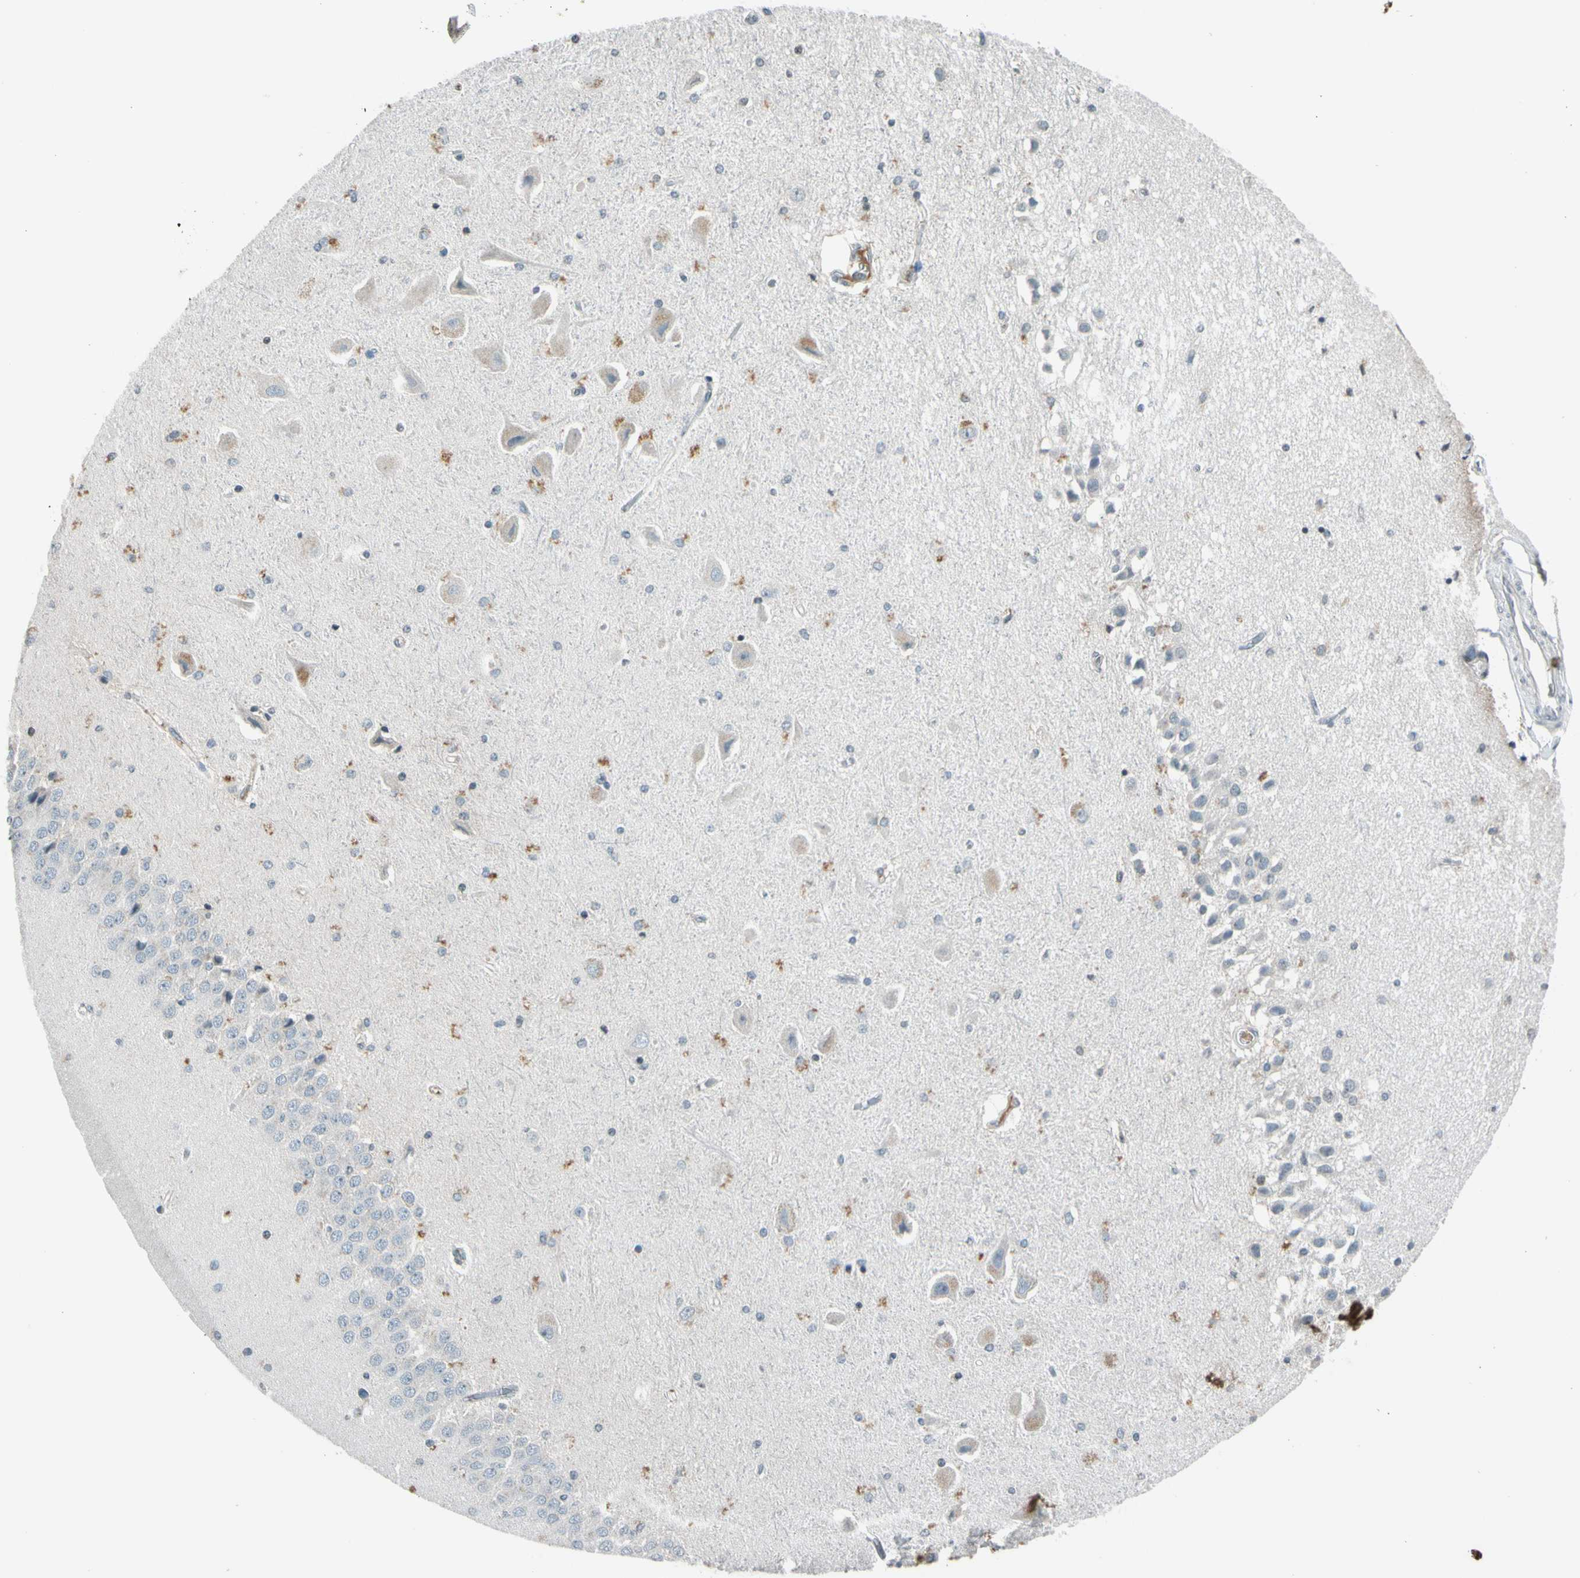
{"staining": {"intensity": "negative", "quantity": "none", "location": "none"}, "tissue": "hippocampus", "cell_type": "Glial cells", "image_type": "normal", "snomed": [{"axis": "morphology", "description": "Normal tissue, NOS"}, {"axis": "topography", "description": "Hippocampus"}], "caption": "The micrograph demonstrates no significant staining in glial cells of hippocampus. (DAB IHC, high magnification).", "gene": "PDPN", "patient": {"sex": "female", "age": 54}}